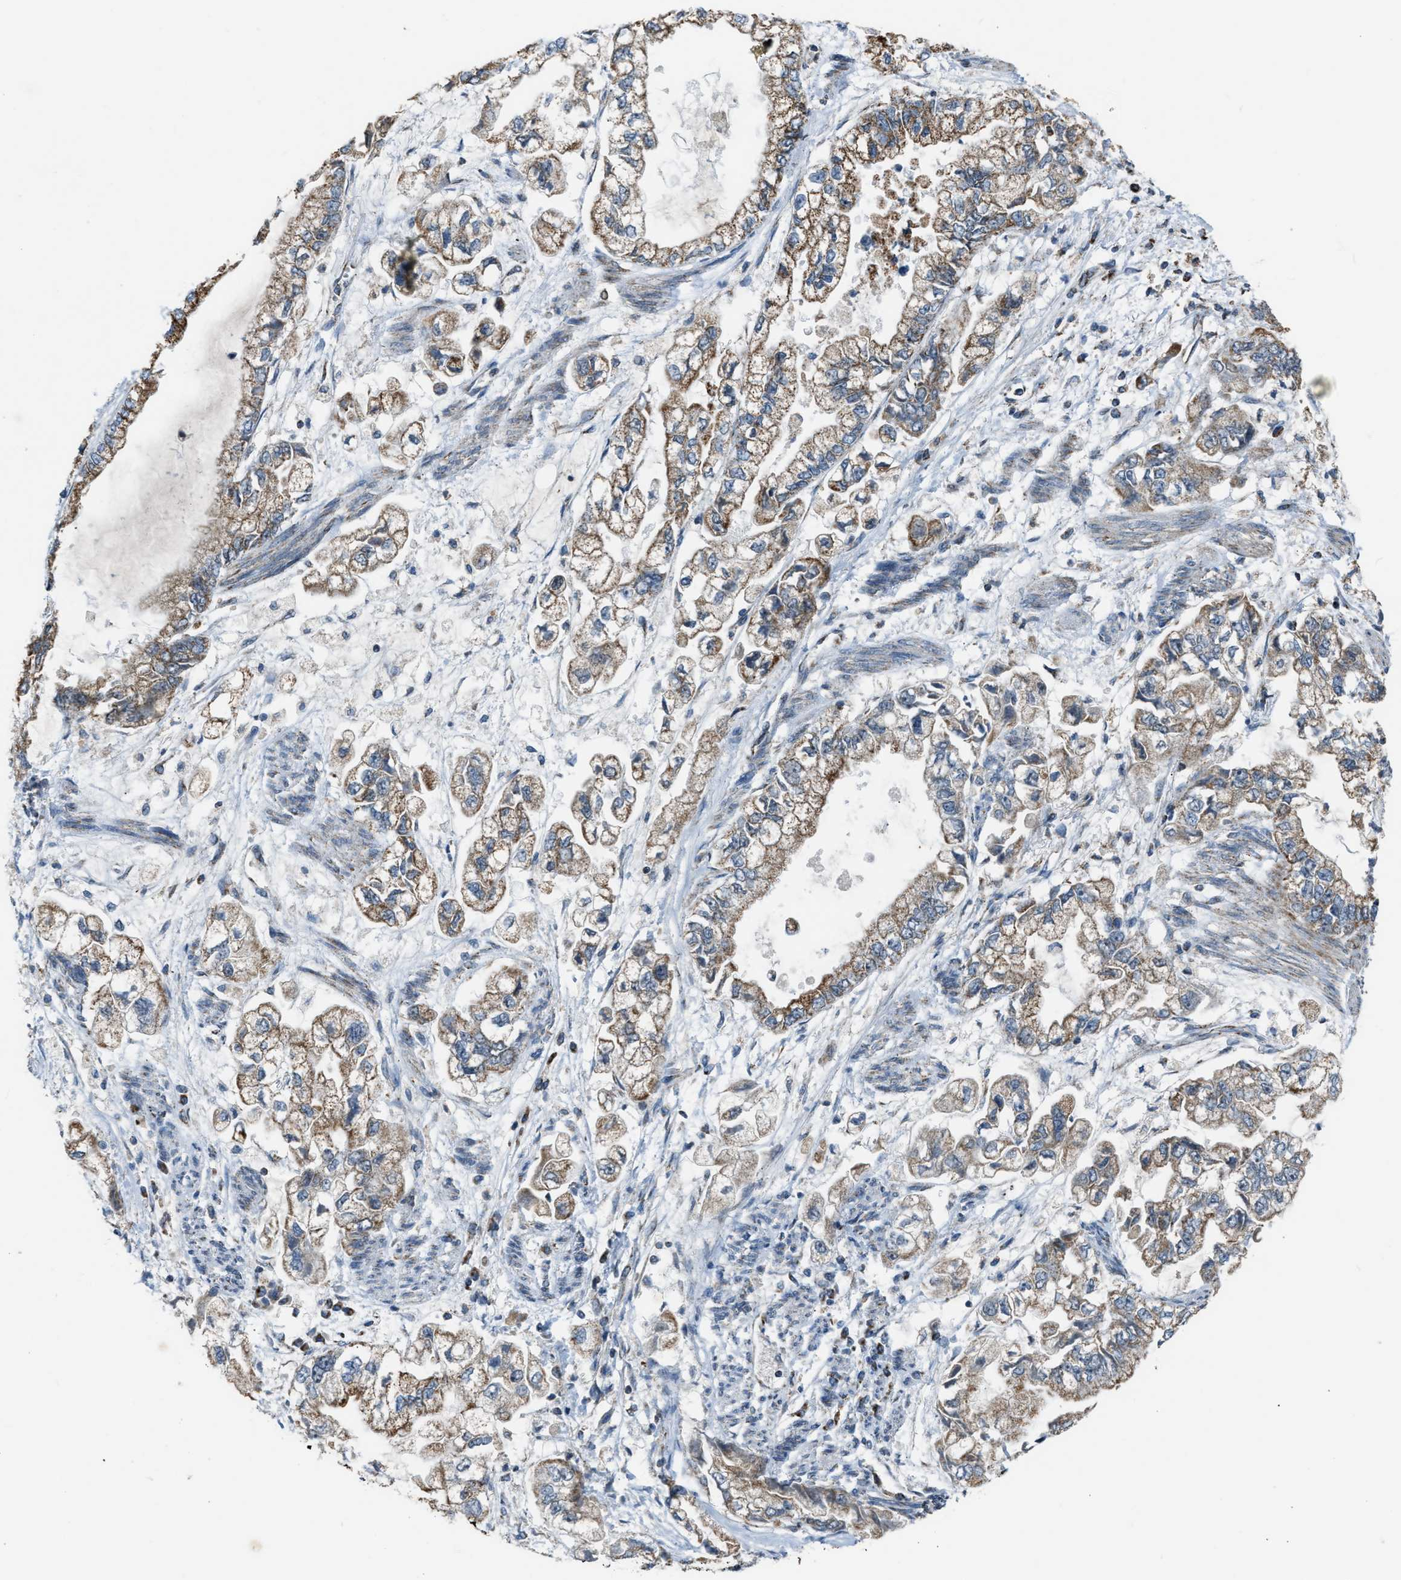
{"staining": {"intensity": "moderate", "quantity": ">75%", "location": "cytoplasmic/membranous"}, "tissue": "stomach cancer", "cell_type": "Tumor cells", "image_type": "cancer", "snomed": [{"axis": "morphology", "description": "Normal tissue, NOS"}, {"axis": "morphology", "description": "Adenocarcinoma, NOS"}, {"axis": "topography", "description": "Stomach"}], "caption": "Stomach cancer tissue shows moderate cytoplasmic/membranous staining in approximately >75% of tumor cells, visualized by immunohistochemistry. Nuclei are stained in blue.", "gene": "CHN2", "patient": {"sex": "male", "age": 62}}